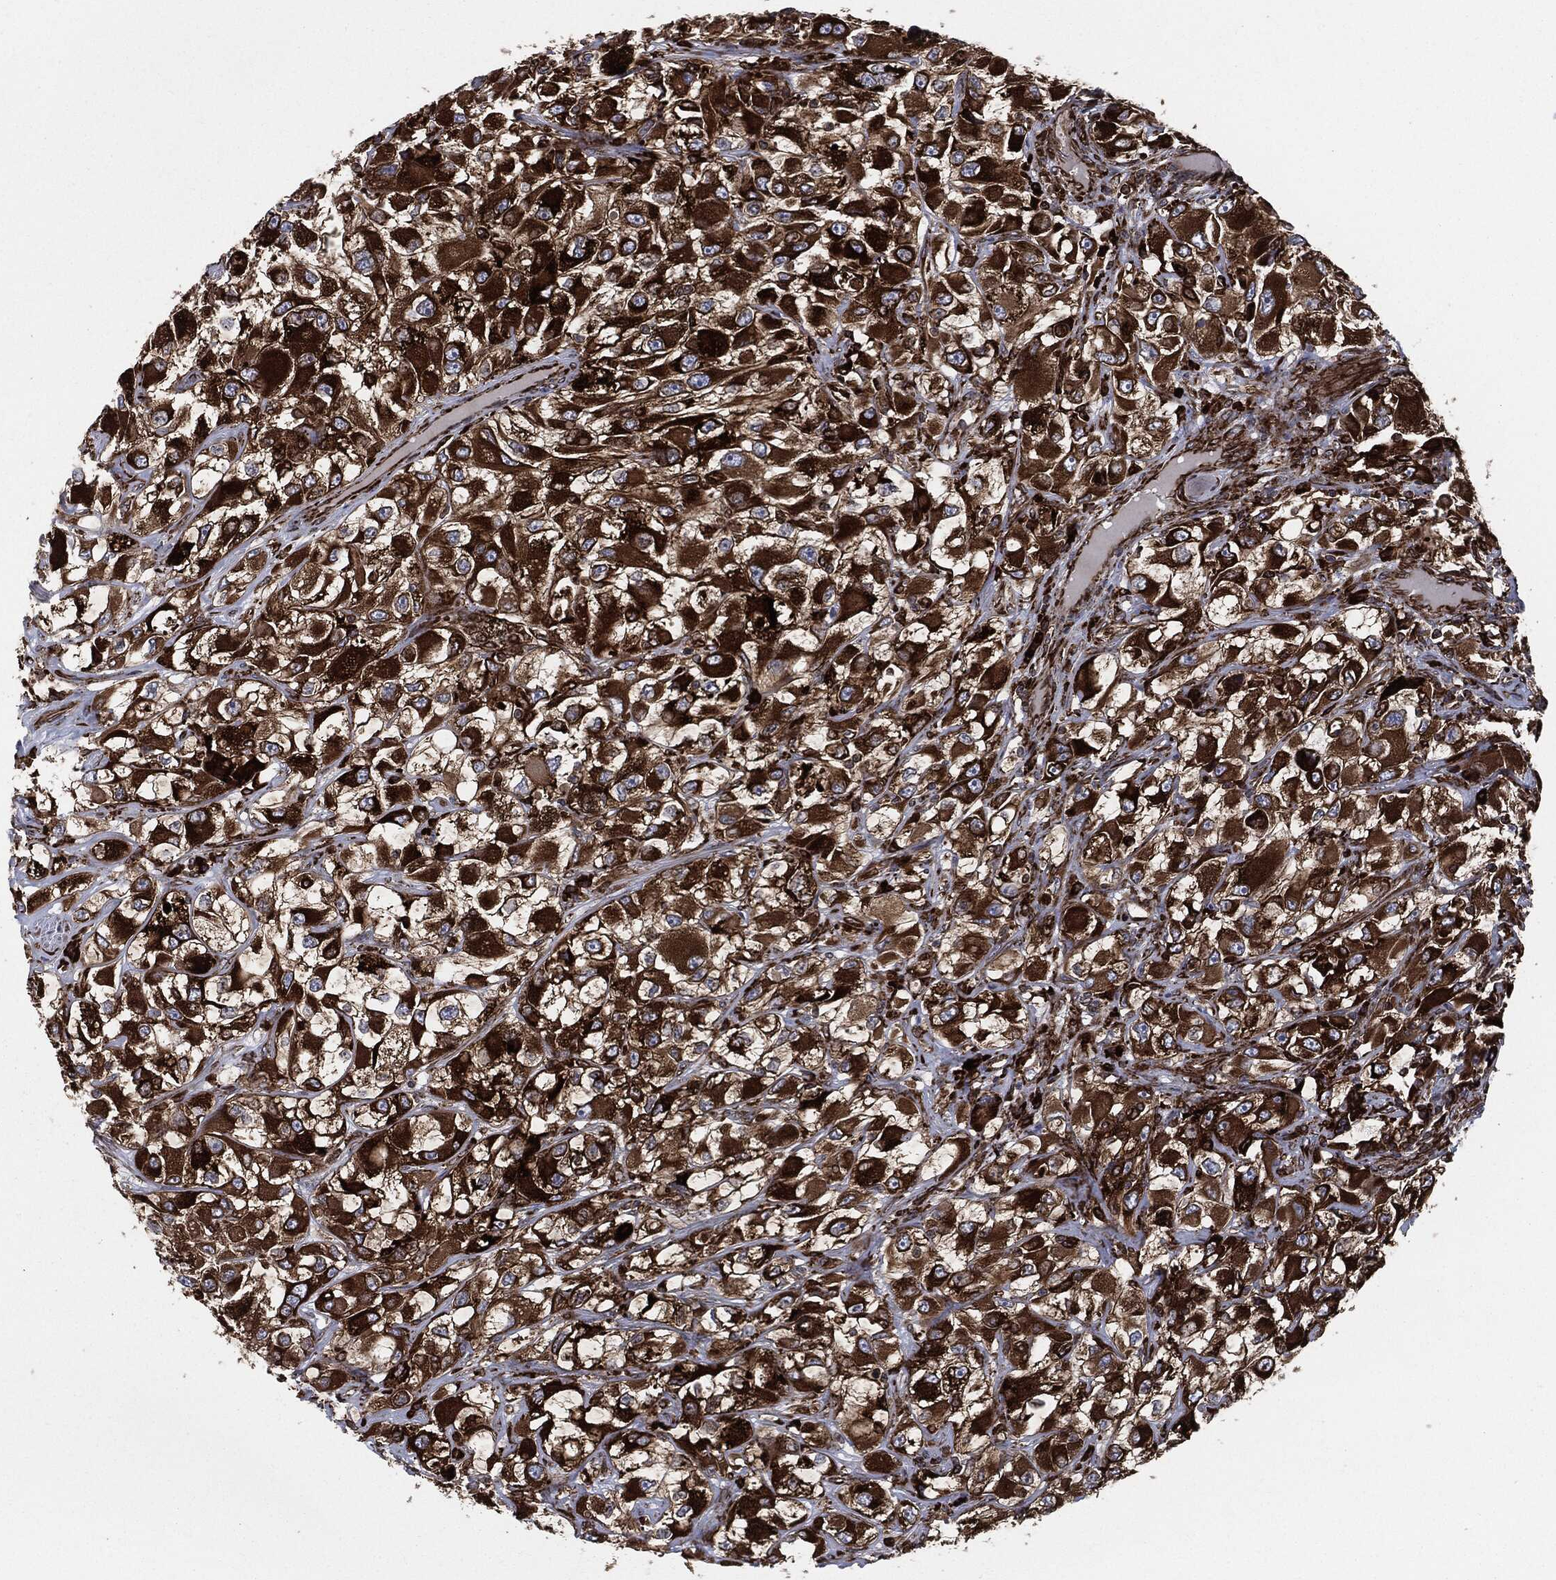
{"staining": {"intensity": "strong", "quantity": ">75%", "location": "cytoplasmic/membranous"}, "tissue": "renal cancer", "cell_type": "Tumor cells", "image_type": "cancer", "snomed": [{"axis": "morphology", "description": "Adenocarcinoma, NOS"}, {"axis": "topography", "description": "Kidney"}], "caption": "An image showing strong cytoplasmic/membranous expression in about >75% of tumor cells in renal cancer, as visualized by brown immunohistochemical staining.", "gene": "CALR", "patient": {"sex": "female", "age": 52}}